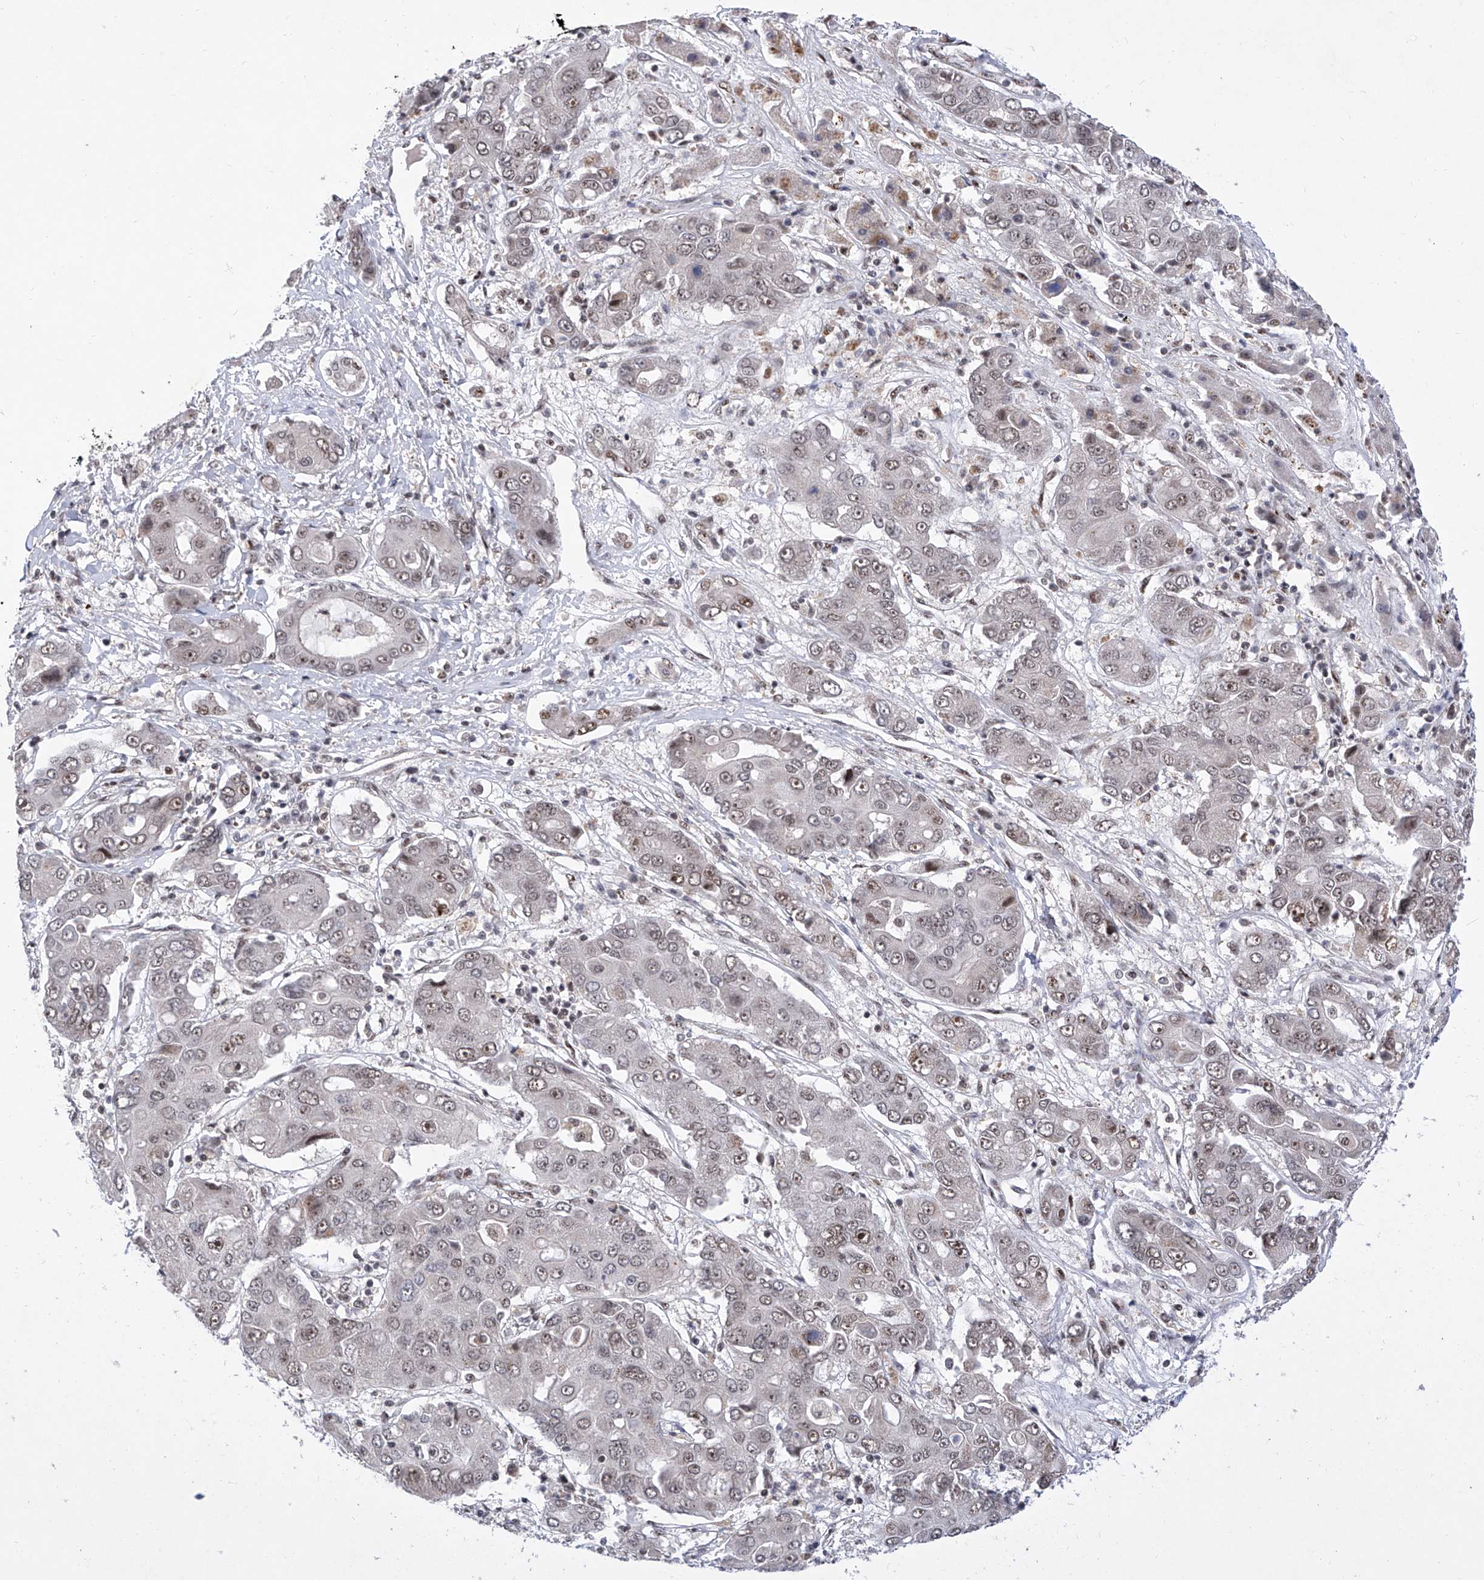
{"staining": {"intensity": "weak", "quantity": "25%-75%", "location": "nuclear"}, "tissue": "liver cancer", "cell_type": "Tumor cells", "image_type": "cancer", "snomed": [{"axis": "morphology", "description": "Cholangiocarcinoma"}, {"axis": "topography", "description": "Liver"}], "caption": "IHC micrograph of liver cancer stained for a protein (brown), which demonstrates low levels of weak nuclear positivity in about 25%-75% of tumor cells.", "gene": "RAD54L", "patient": {"sex": "male", "age": 67}}